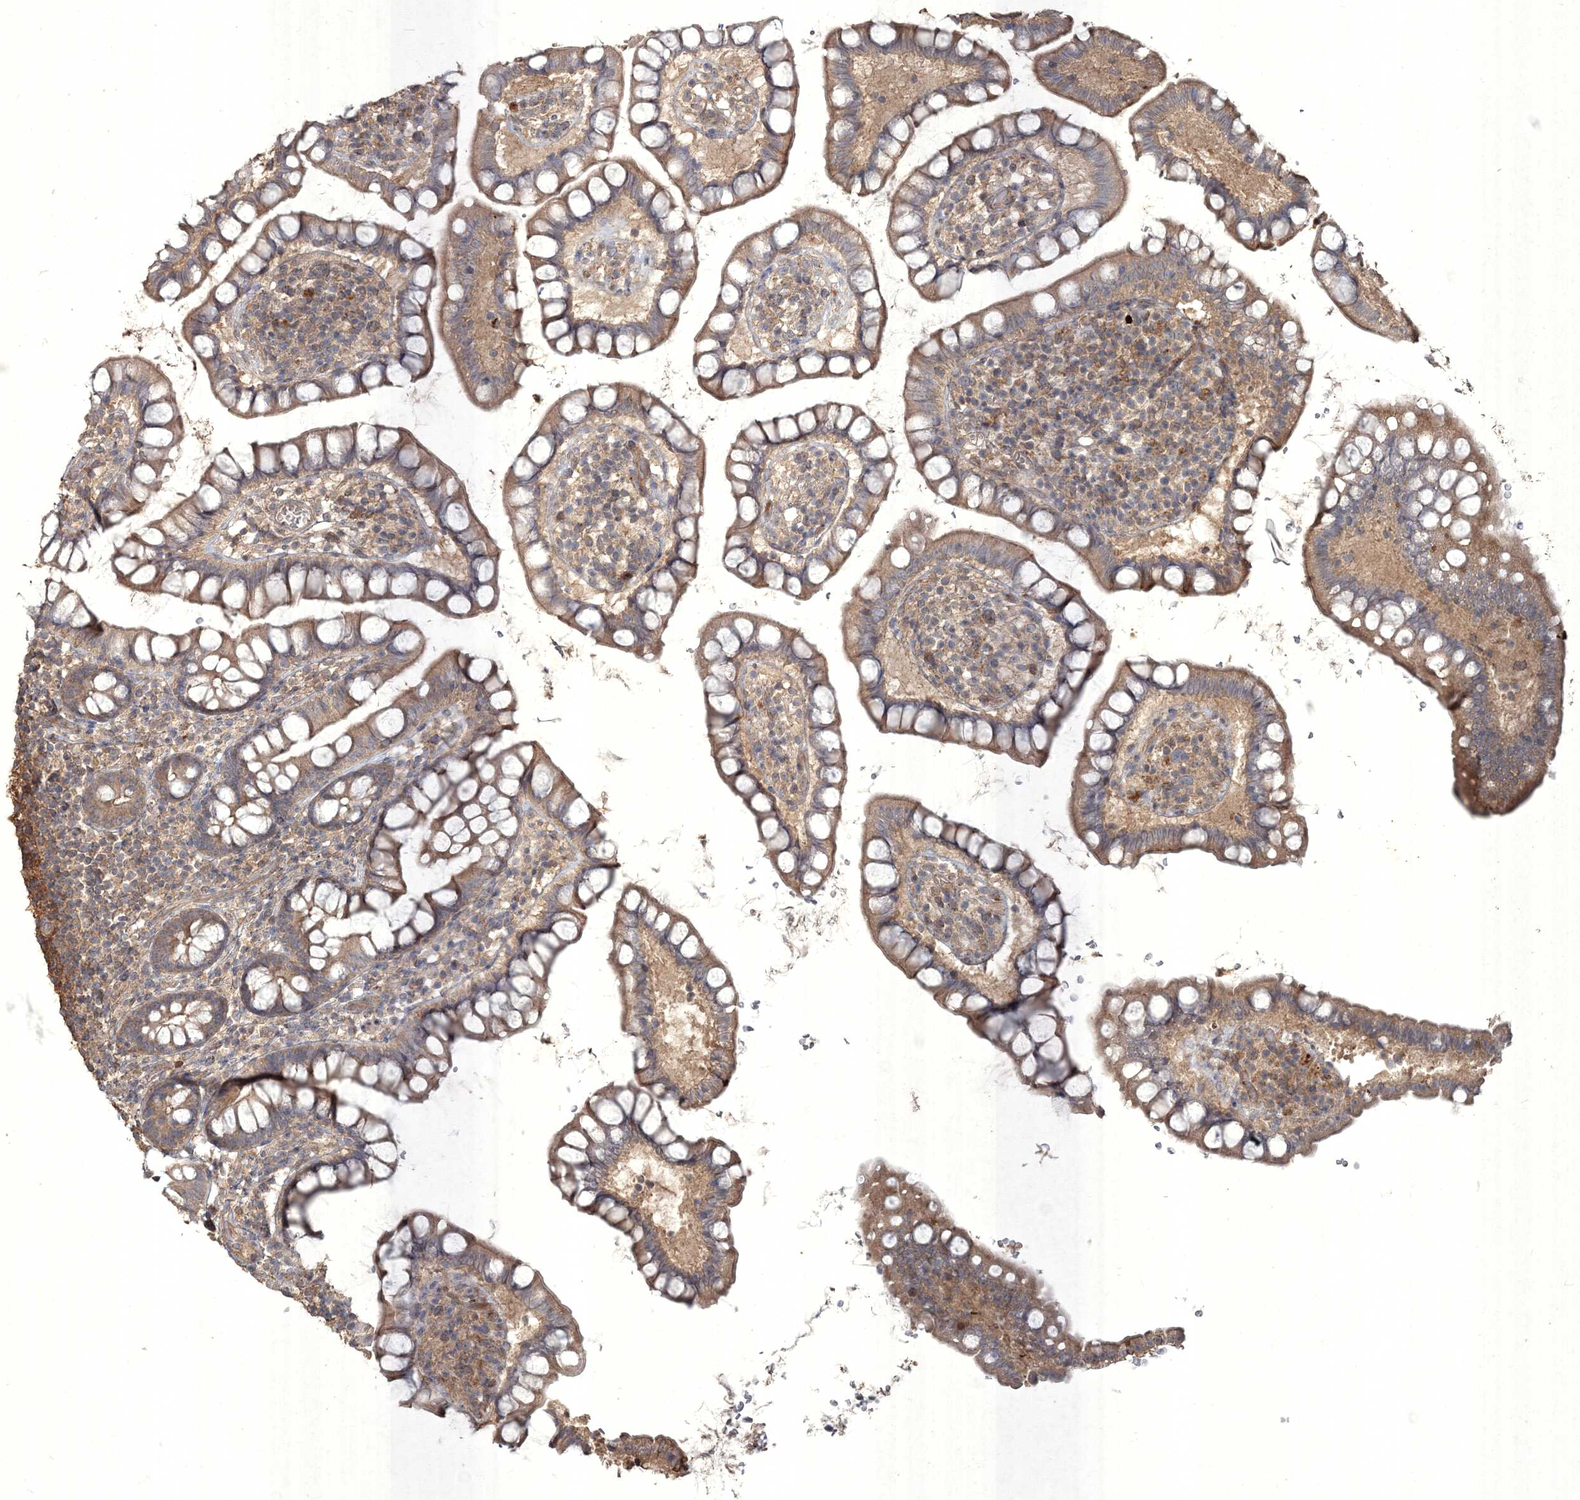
{"staining": {"intensity": "weak", "quantity": ">75%", "location": "cytoplasmic/membranous"}, "tissue": "small intestine", "cell_type": "Glandular cells", "image_type": "normal", "snomed": [{"axis": "morphology", "description": "Normal tissue, NOS"}, {"axis": "topography", "description": "Small intestine"}], "caption": "Brown immunohistochemical staining in benign small intestine demonstrates weak cytoplasmic/membranous expression in approximately >75% of glandular cells.", "gene": "SPRY1", "patient": {"sex": "female", "age": 84}}